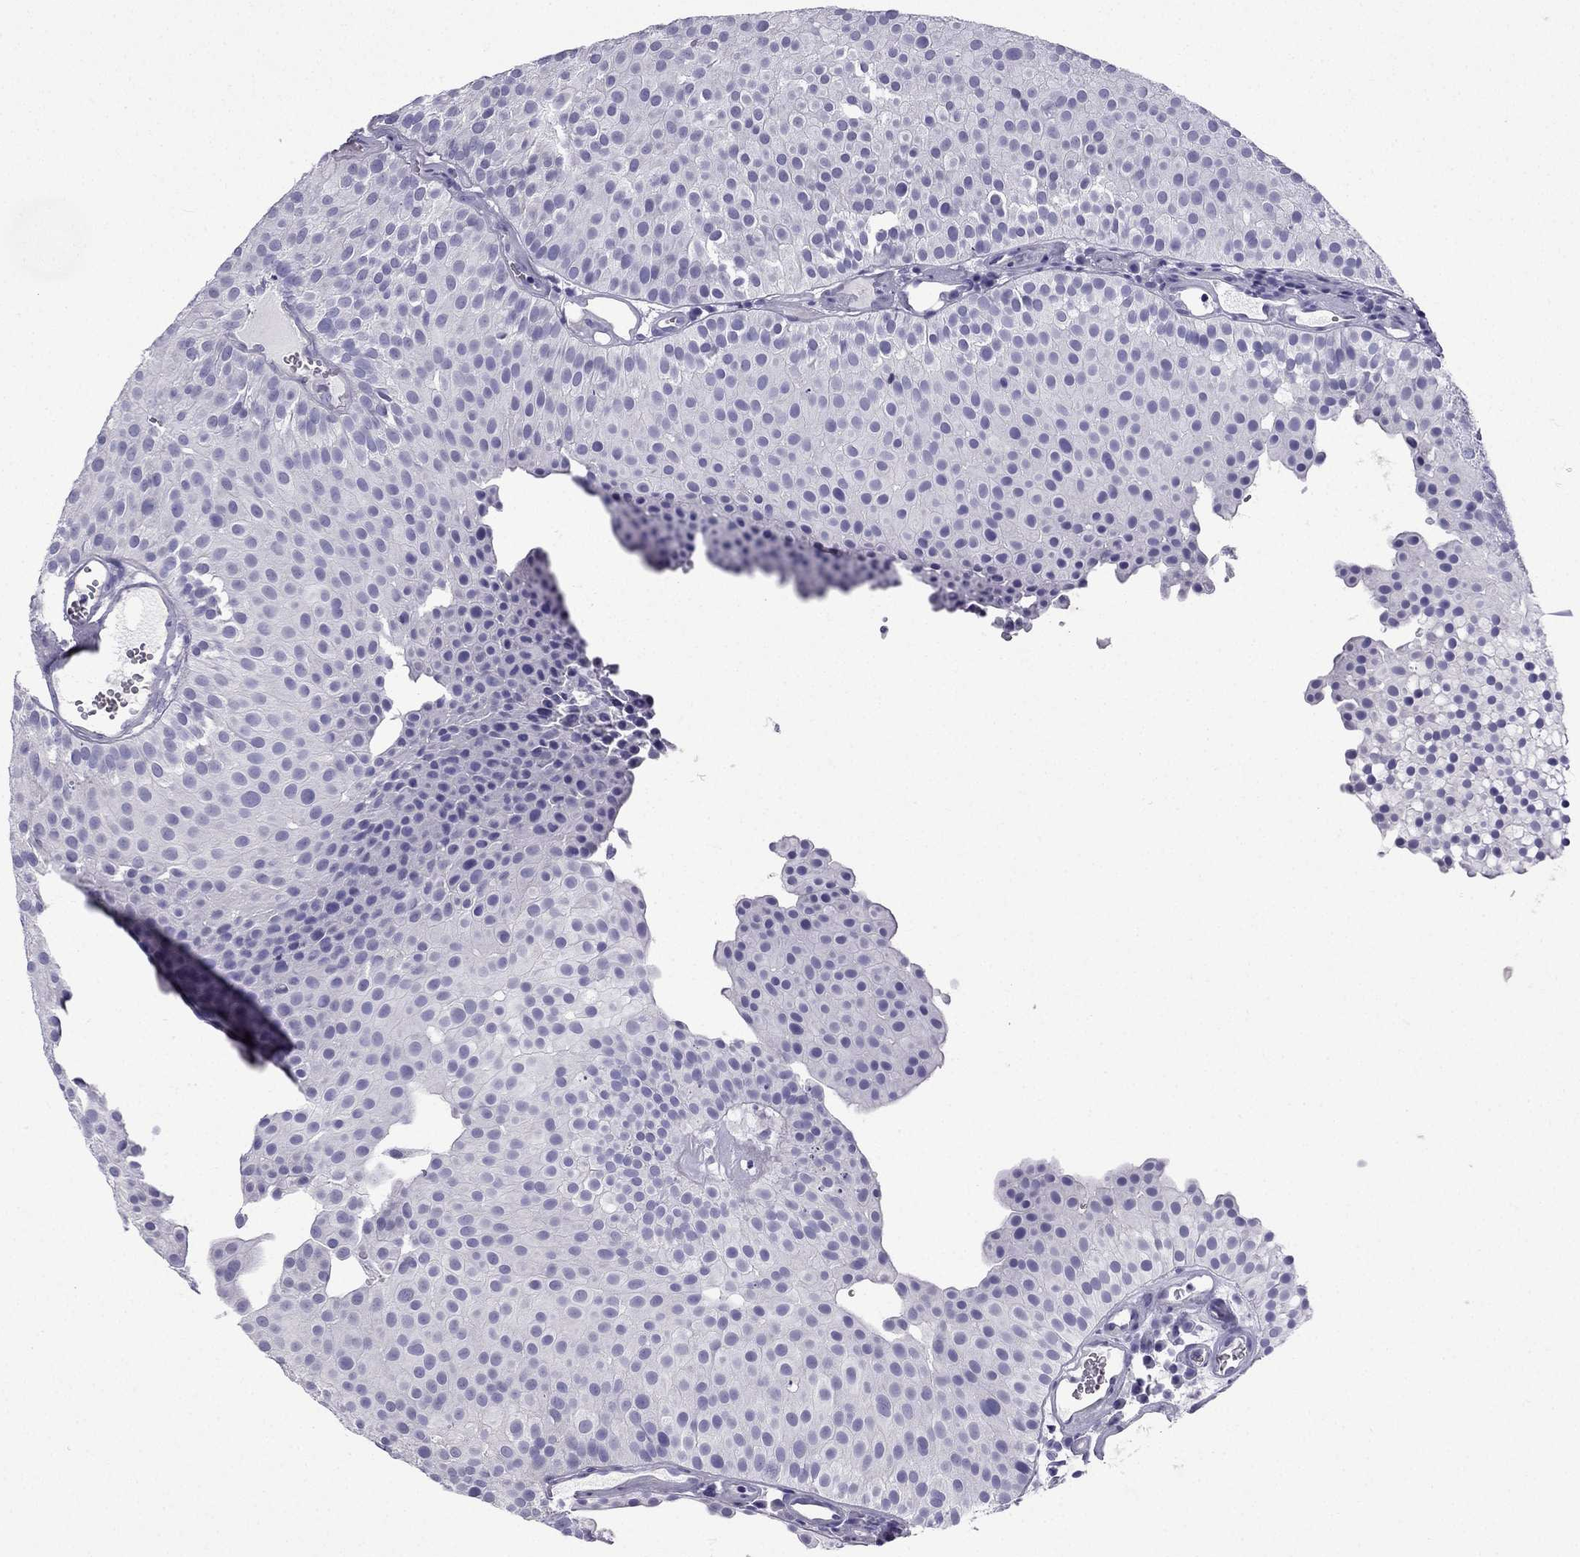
{"staining": {"intensity": "negative", "quantity": "none", "location": "none"}, "tissue": "urothelial cancer", "cell_type": "Tumor cells", "image_type": "cancer", "snomed": [{"axis": "morphology", "description": "Urothelial carcinoma, Low grade"}, {"axis": "topography", "description": "Urinary bladder"}], "caption": "The histopathology image demonstrates no staining of tumor cells in urothelial cancer.", "gene": "GJA8", "patient": {"sex": "female", "age": 87}}